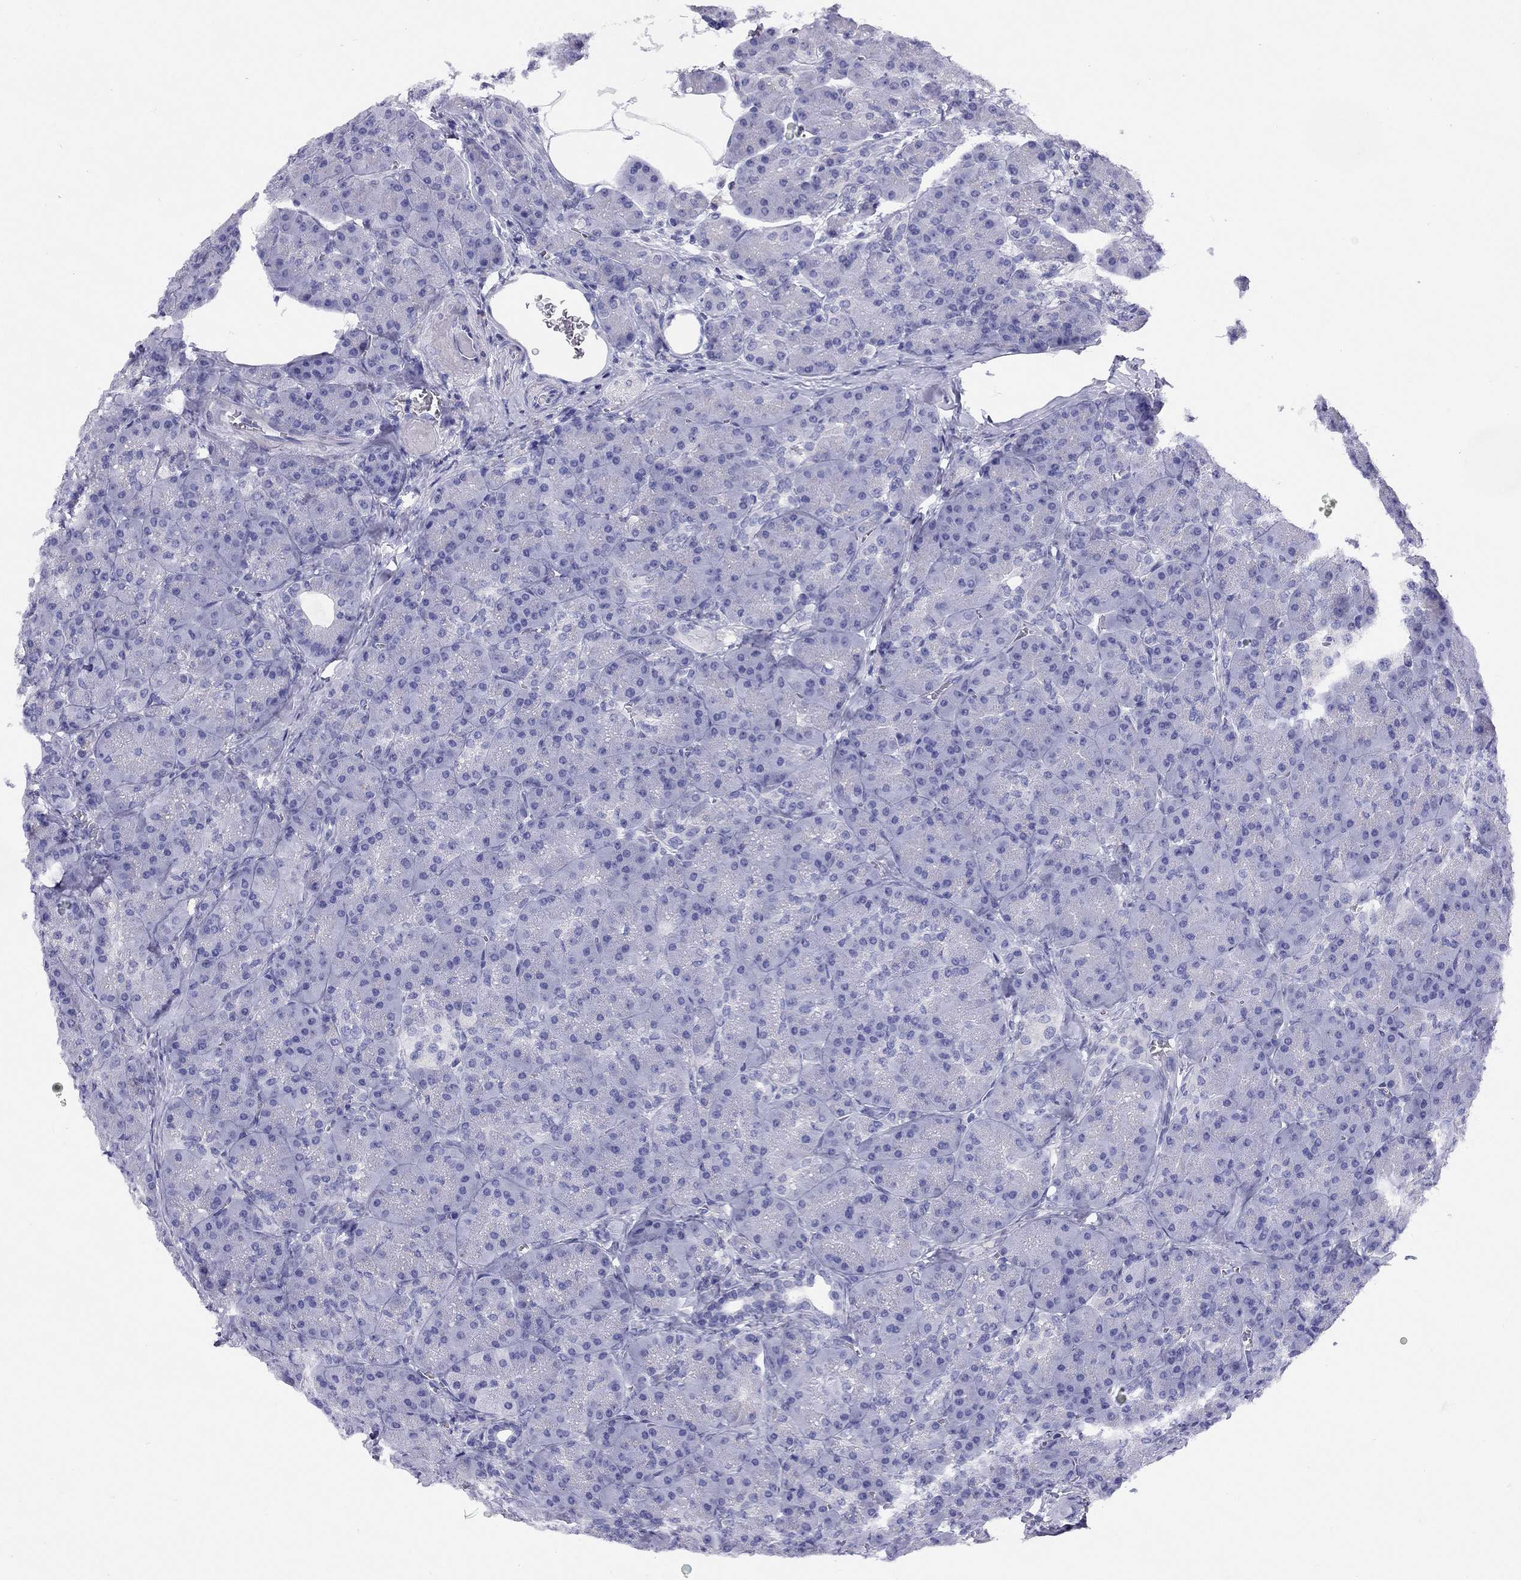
{"staining": {"intensity": "negative", "quantity": "none", "location": "none"}, "tissue": "pancreas", "cell_type": "Exocrine glandular cells", "image_type": "normal", "snomed": [{"axis": "morphology", "description": "Normal tissue, NOS"}, {"axis": "topography", "description": "Pancreas"}], "caption": "High magnification brightfield microscopy of benign pancreas stained with DAB (brown) and counterstained with hematoxylin (blue): exocrine glandular cells show no significant staining. Nuclei are stained in blue.", "gene": "LRIT2", "patient": {"sex": "male", "age": 57}}